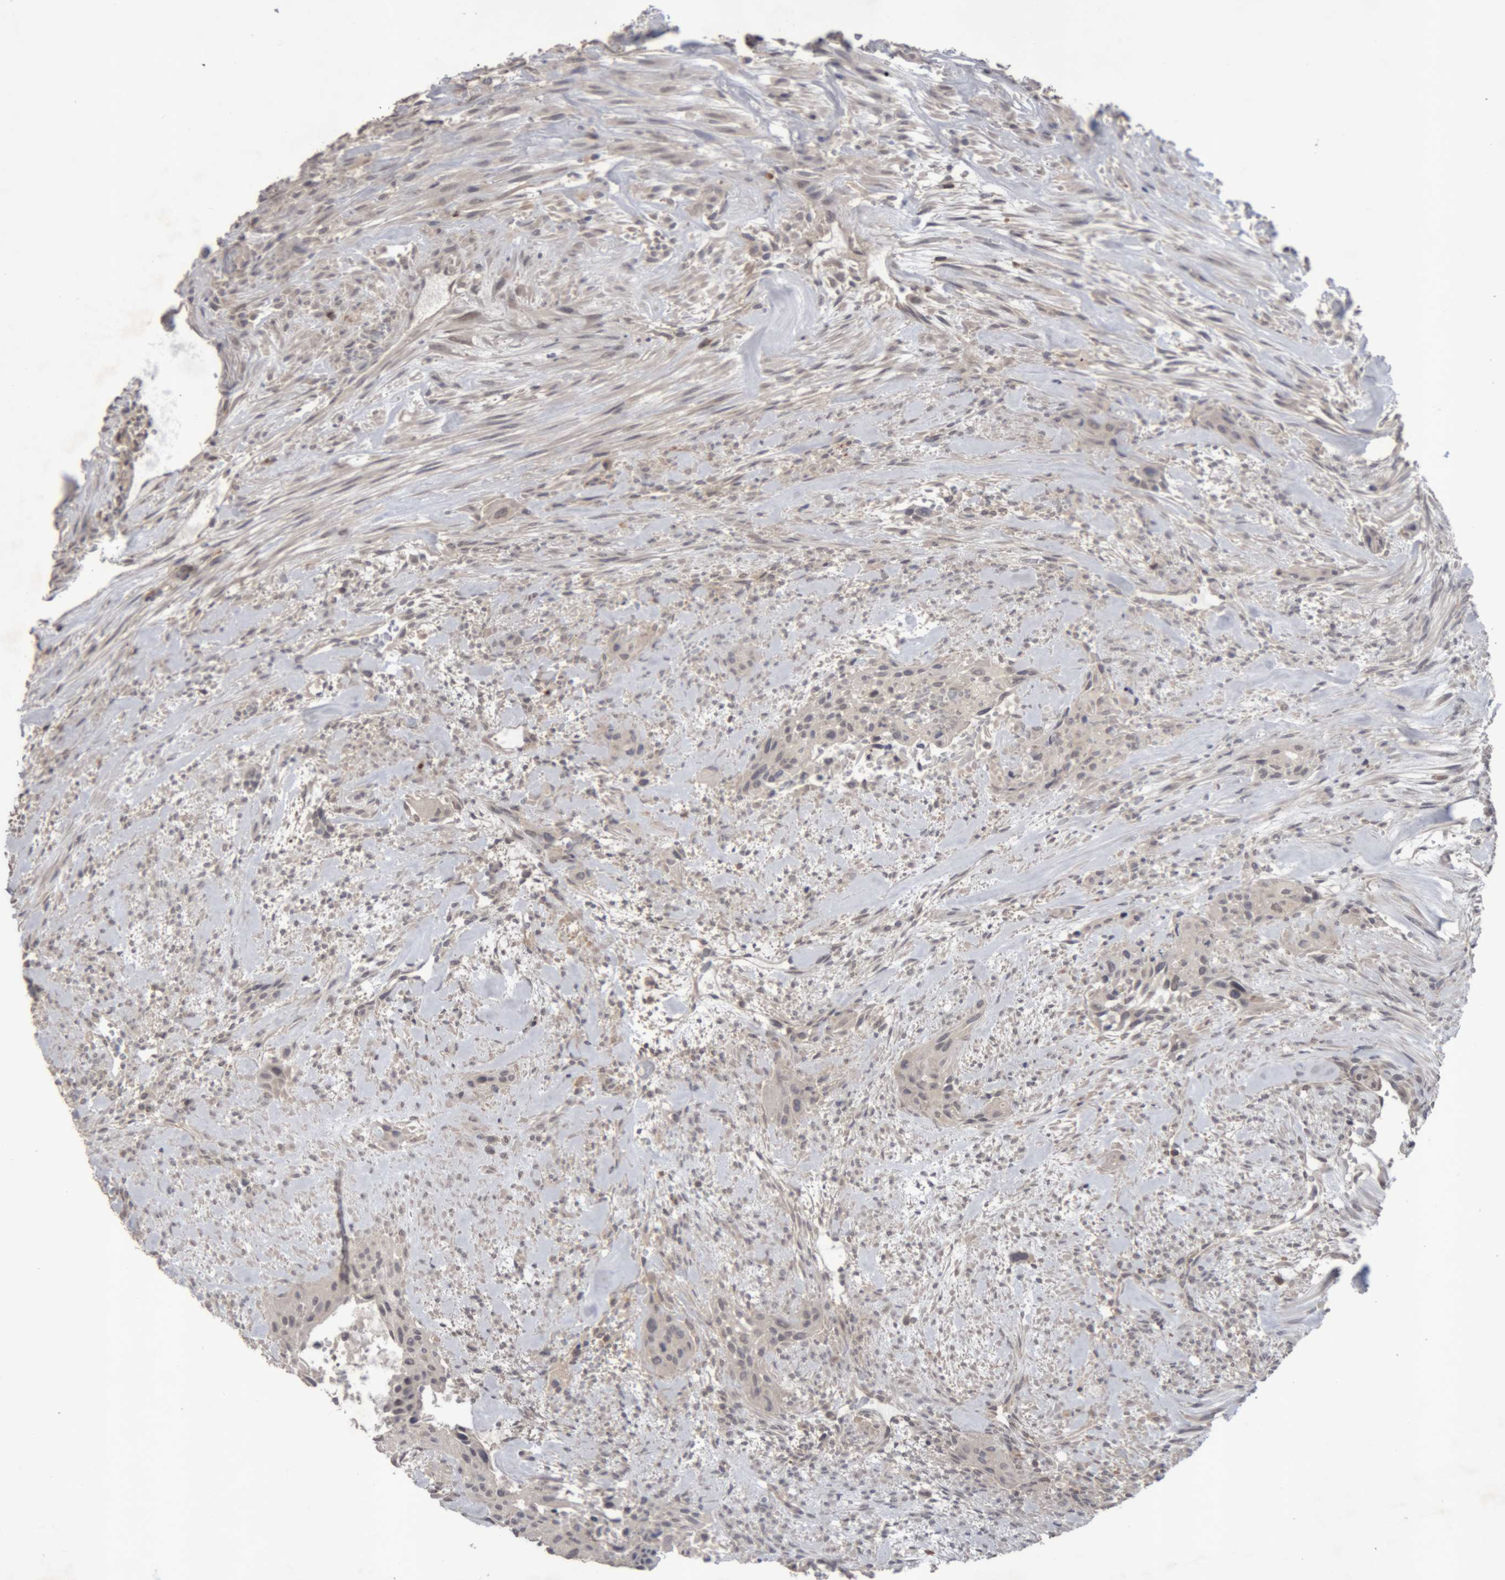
{"staining": {"intensity": "negative", "quantity": "none", "location": "none"}, "tissue": "urothelial cancer", "cell_type": "Tumor cells", "image_type": "cancer", "snomed": [{"axis": "morphology", "description": "Urothelial carcinoma, High grade"}, {"axis": "topography", "description": "Urinary bladder"}], "caption": "An immunohistochemistry histopathology image of high-grade urothelial carcinoma is shown. There is no staining in tumor cells of high-grade urothelial carcinoma.", "gene": "NFATC2", "patient": {"sex": "male", "age": 35}}